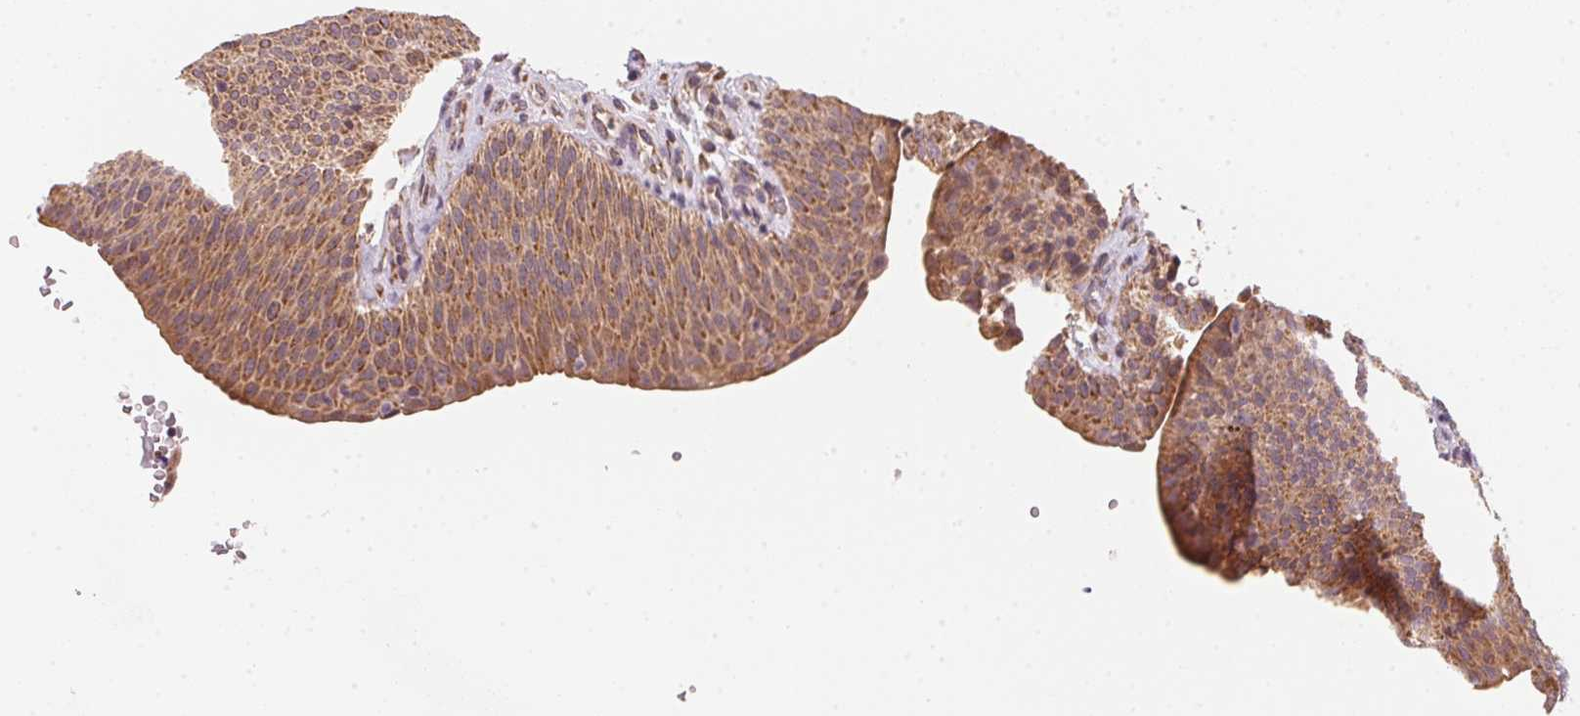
{"staining": {"intensity": "strong", "quantity": ">75%", "location": "cytoplasmic/membranous"}, "tissue": "urinary bladder", "cell_type": "Urothelial cells", "image_type": "normal", "snomed": [{"axis": "morphology", "description": "Normal tissue, NOS"}, {"axis": "topography", "description": "Urinary bladder"}, {"axis": "topography", "description": "Peripheral nerve tissue"}], "caption": "Urinary bladder was stained to show a protein in brown. There is high levels of strong cytoplasmic/membranous expression in about >75% of urothelial cells. The staining was performed using DAB, with brown indicating positive protein expression. Nuclei are stained blue with hematoxylin.", "gene": "MATCAP1", "patient": {"sex": "male", "age": 66}}